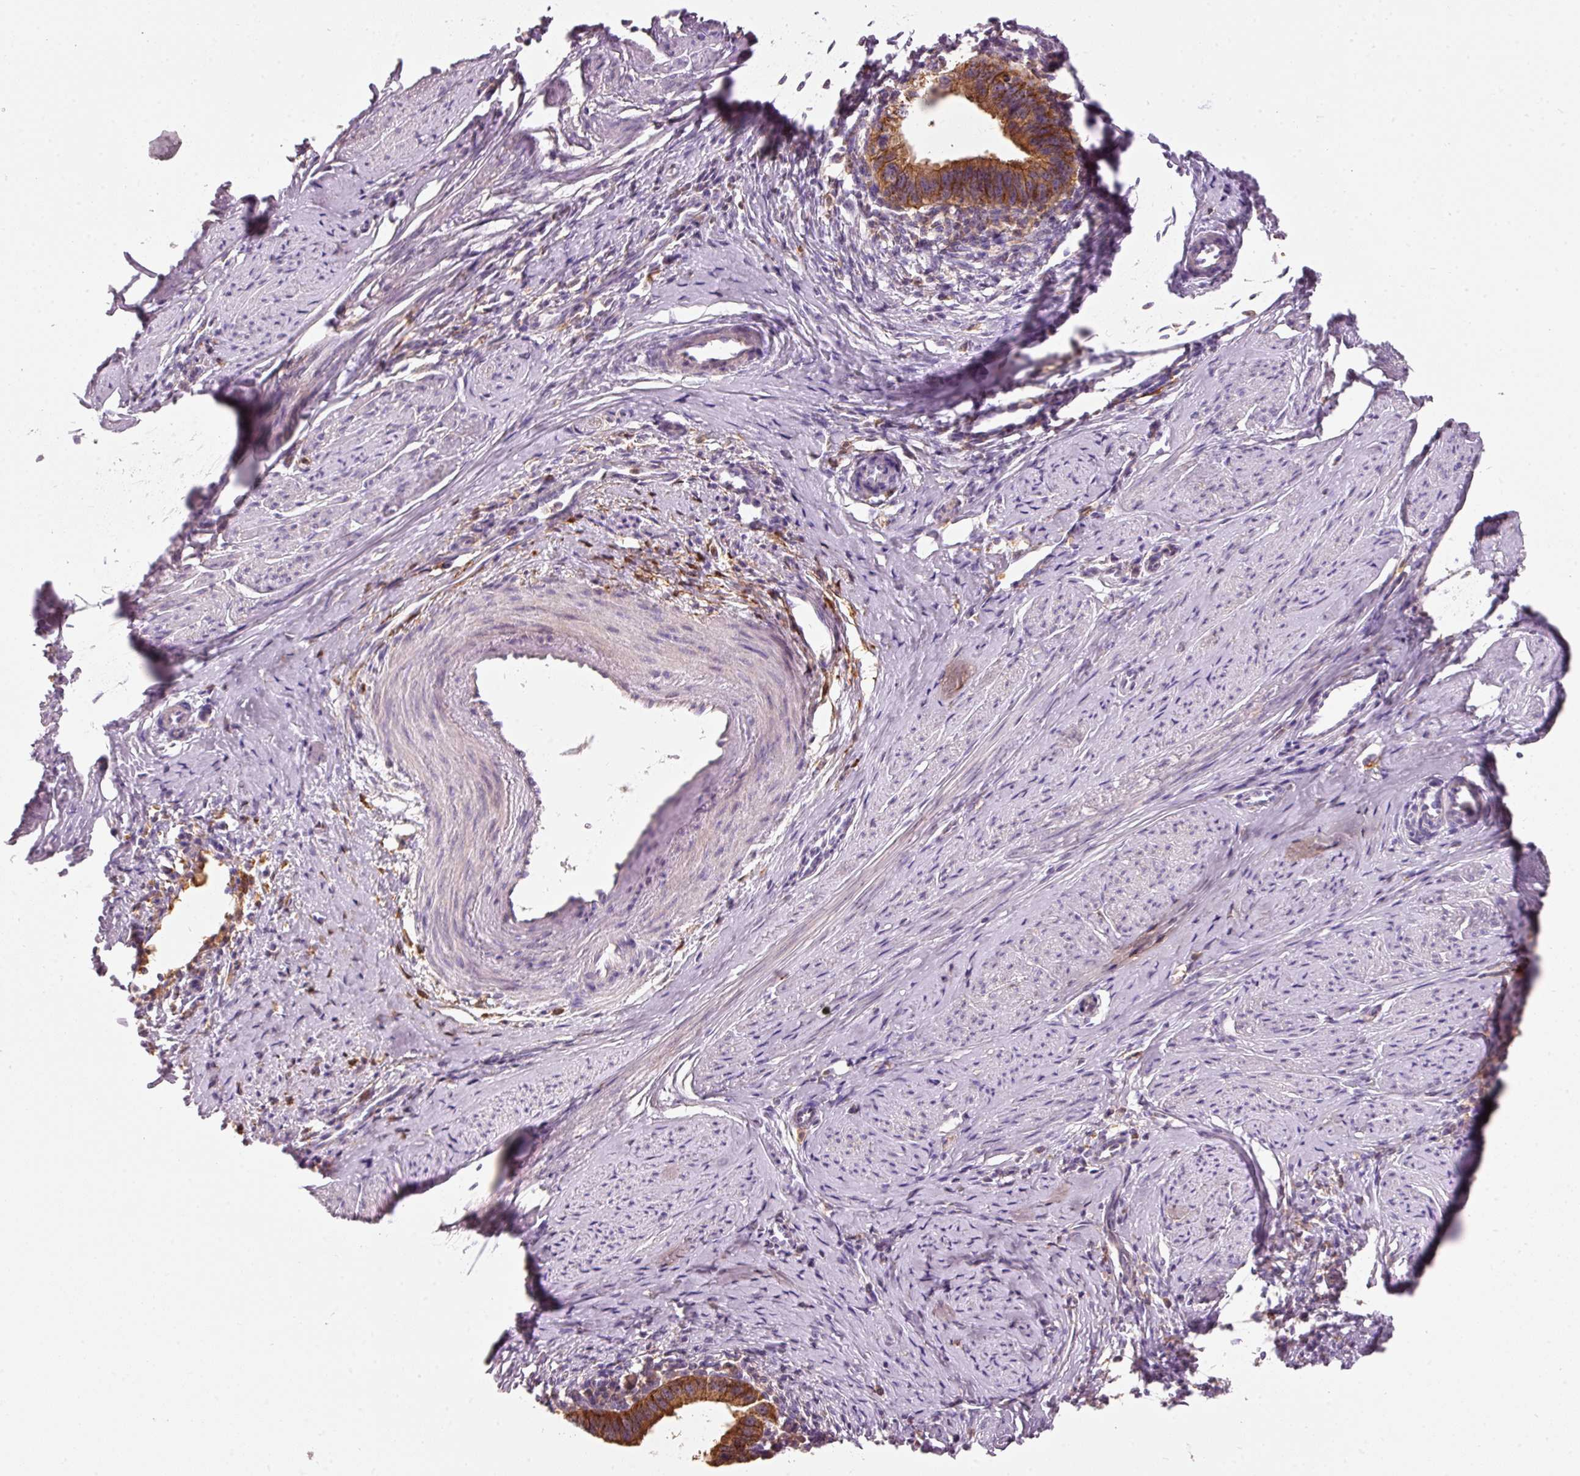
{"staining": {"intensity": "strong", "quantity": ">75%", "location": "cytoplasmic/membranous"}, "tissue": "cervical cancer", "cell_type": "Tumor cells", "image_type": "cancer", "snomed": [{"axis": "morphology", "description": "Adenocarcinoma, NOS"}, {"axis": "topography", "description": "Cervix"}], "caption": "IHC photomicrograph of cervical adenocarcinoma stained for a protein (brown), which displays high levels of strong cytoplasmic/membranous staining in about >75% of tumor cells.", "gene": "IQGAP2", "patient": {"sex": "female", "age": 36}}